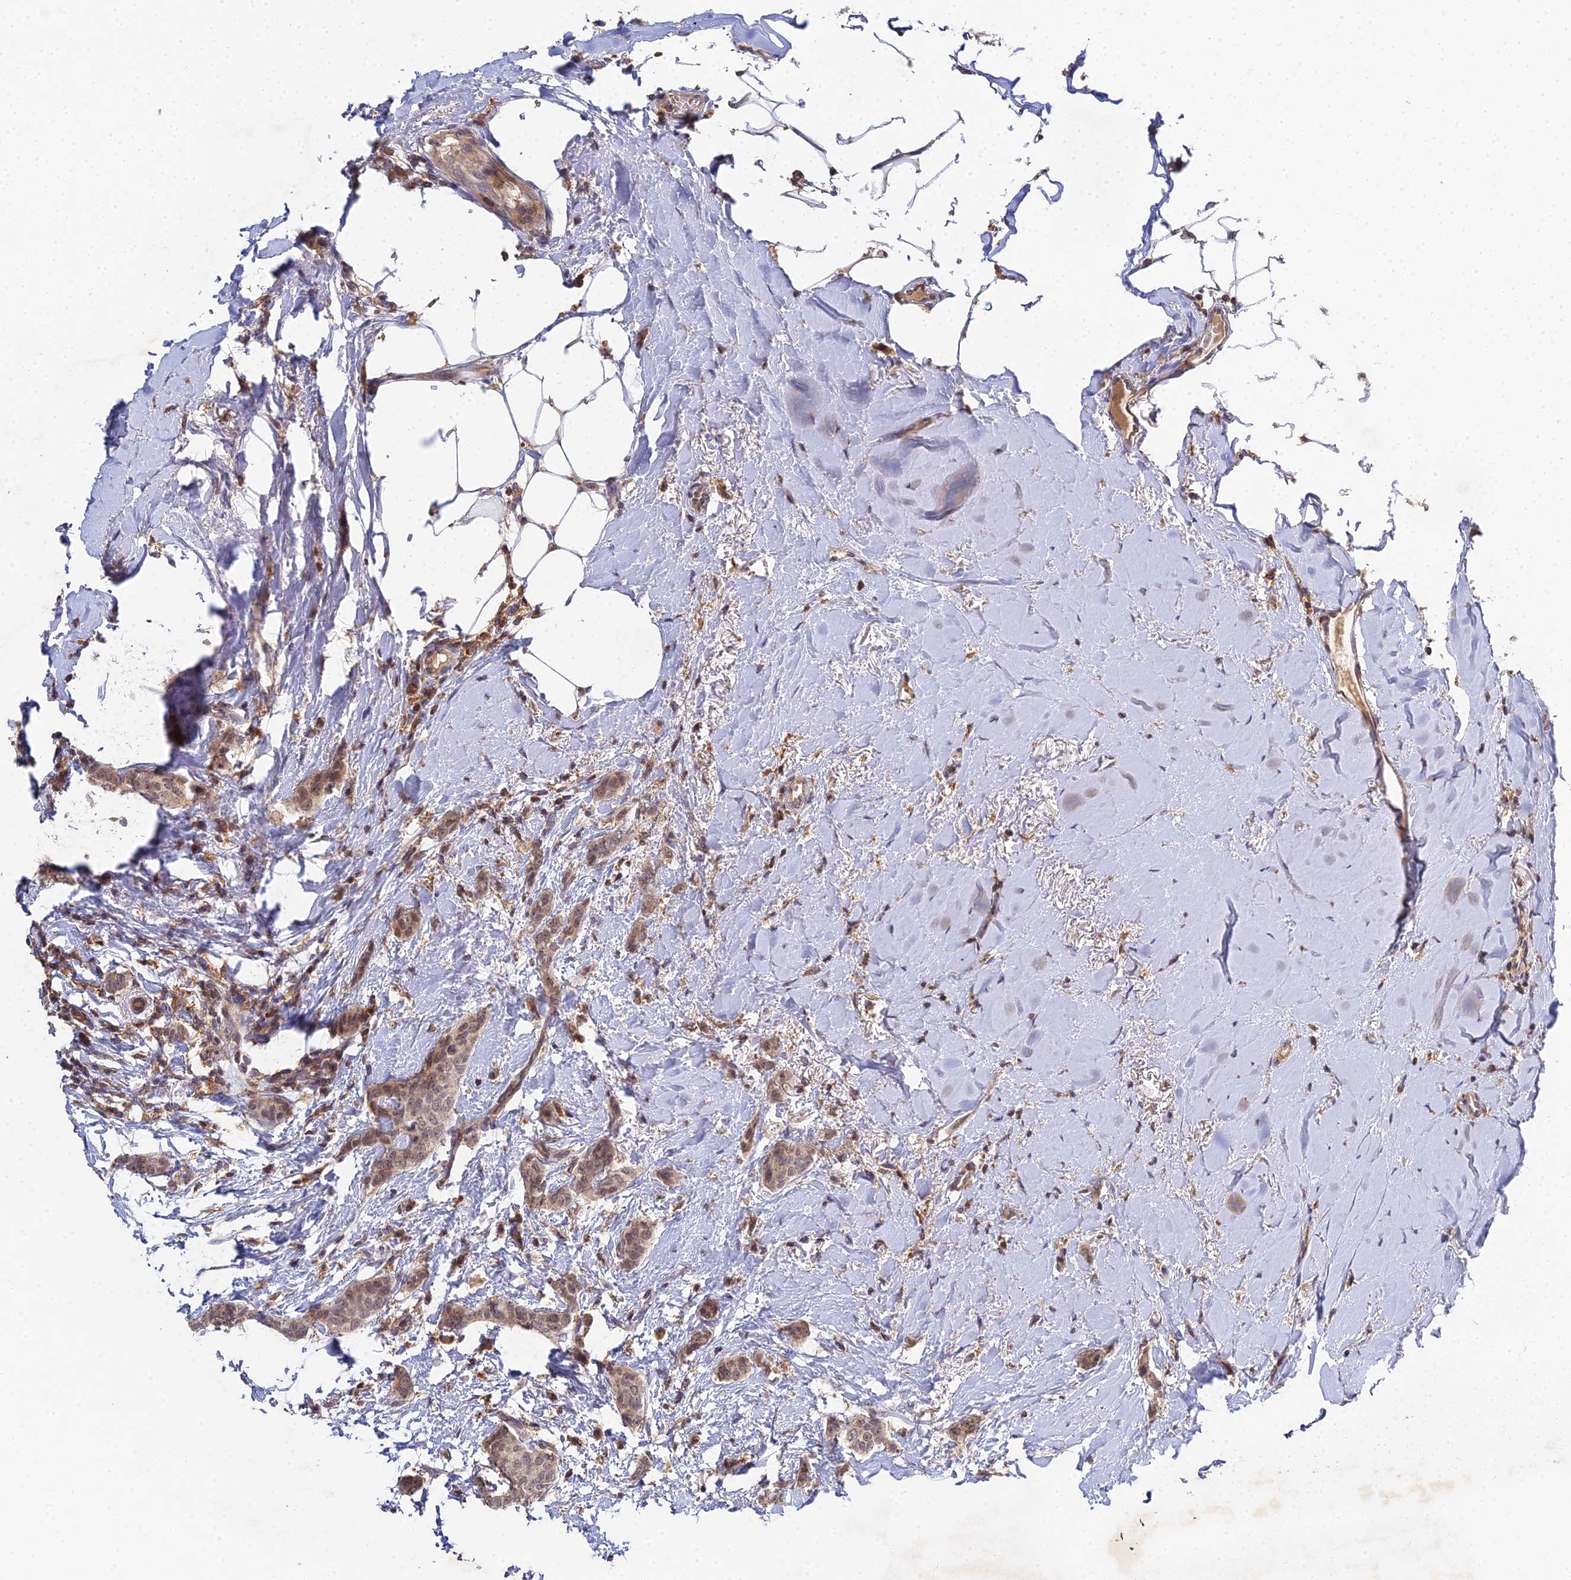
{"staining": {"intensity": "moderate", "quantity": ">75%", "location": "cytoplasmic/membranous,nuclear"}, "tissue": "breast cancer", "cell_type": "Tumor cells", "image_type": "cancer", "snomed": [{"axis": "morphology", "description": "Duct carcinoma"}, {"axis": "topography", "description": "Breast"}], "caption": "Moderate cytoplasmic/membranous and nuclear expression for a protein is seen in approximately >75% of tumor cells of breast cancer (intraductal carcinoma) using IHC.", "gene": "TPRX1", "patient": {"sex": "female", "age": 72}}